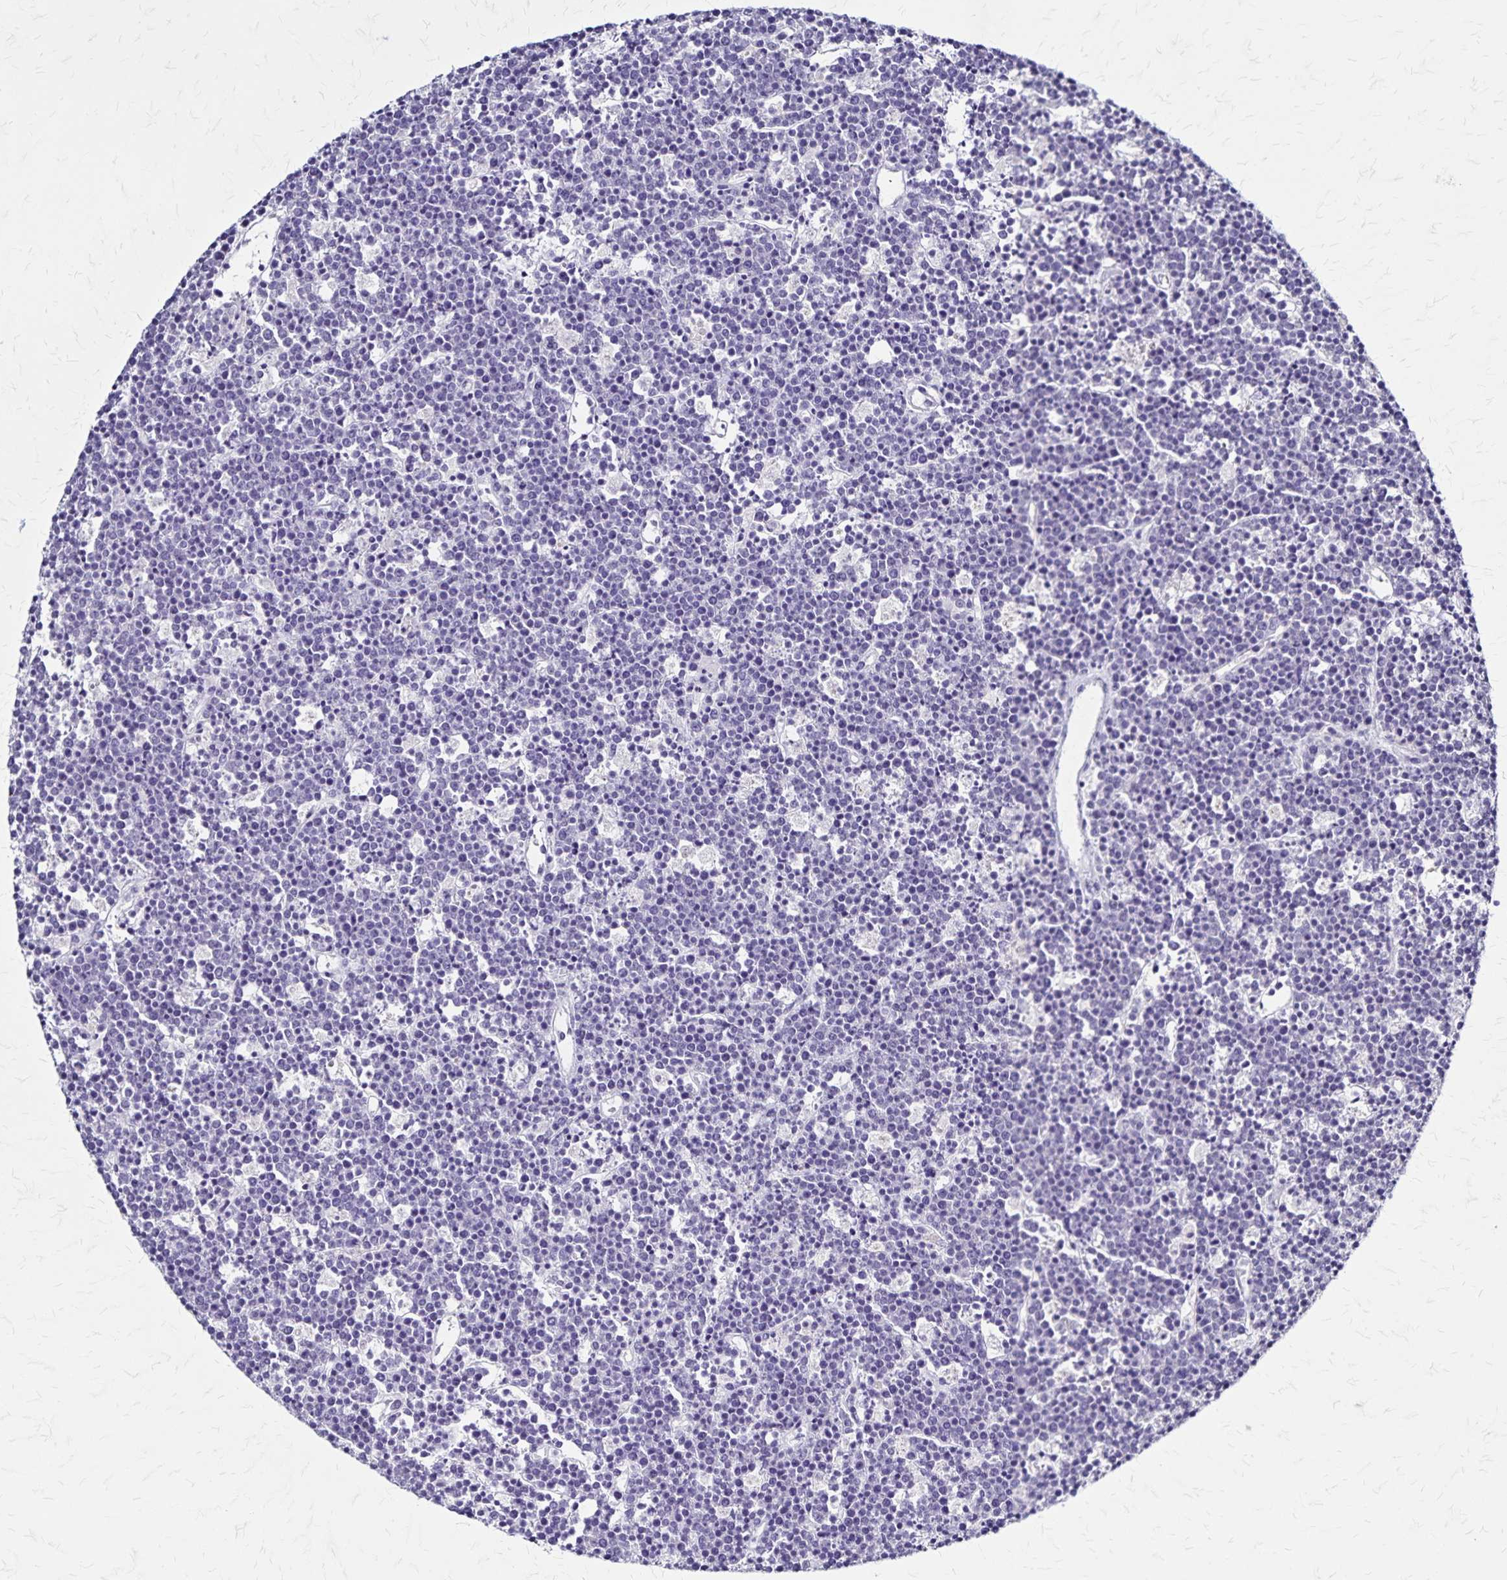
{"staining": {"intensity": "negative", "quantity": "none", "location": "none"}, "tissue": "lymphoma", "cell_type": "Tumor cells", "image_type": "cancer", "snomed": [{"axis": "morphology", "description": "Malignant lymphoma, non-Hodgkin's type, High grade"}, {"axis": "topography", "description": "Ovary"}], "caption": "Immunohistochemical staining of lymphoma reveals no significant expression in tumor cells.", "gene": "PLXNA4", "patient": {"sex": "female", "age": 56}}